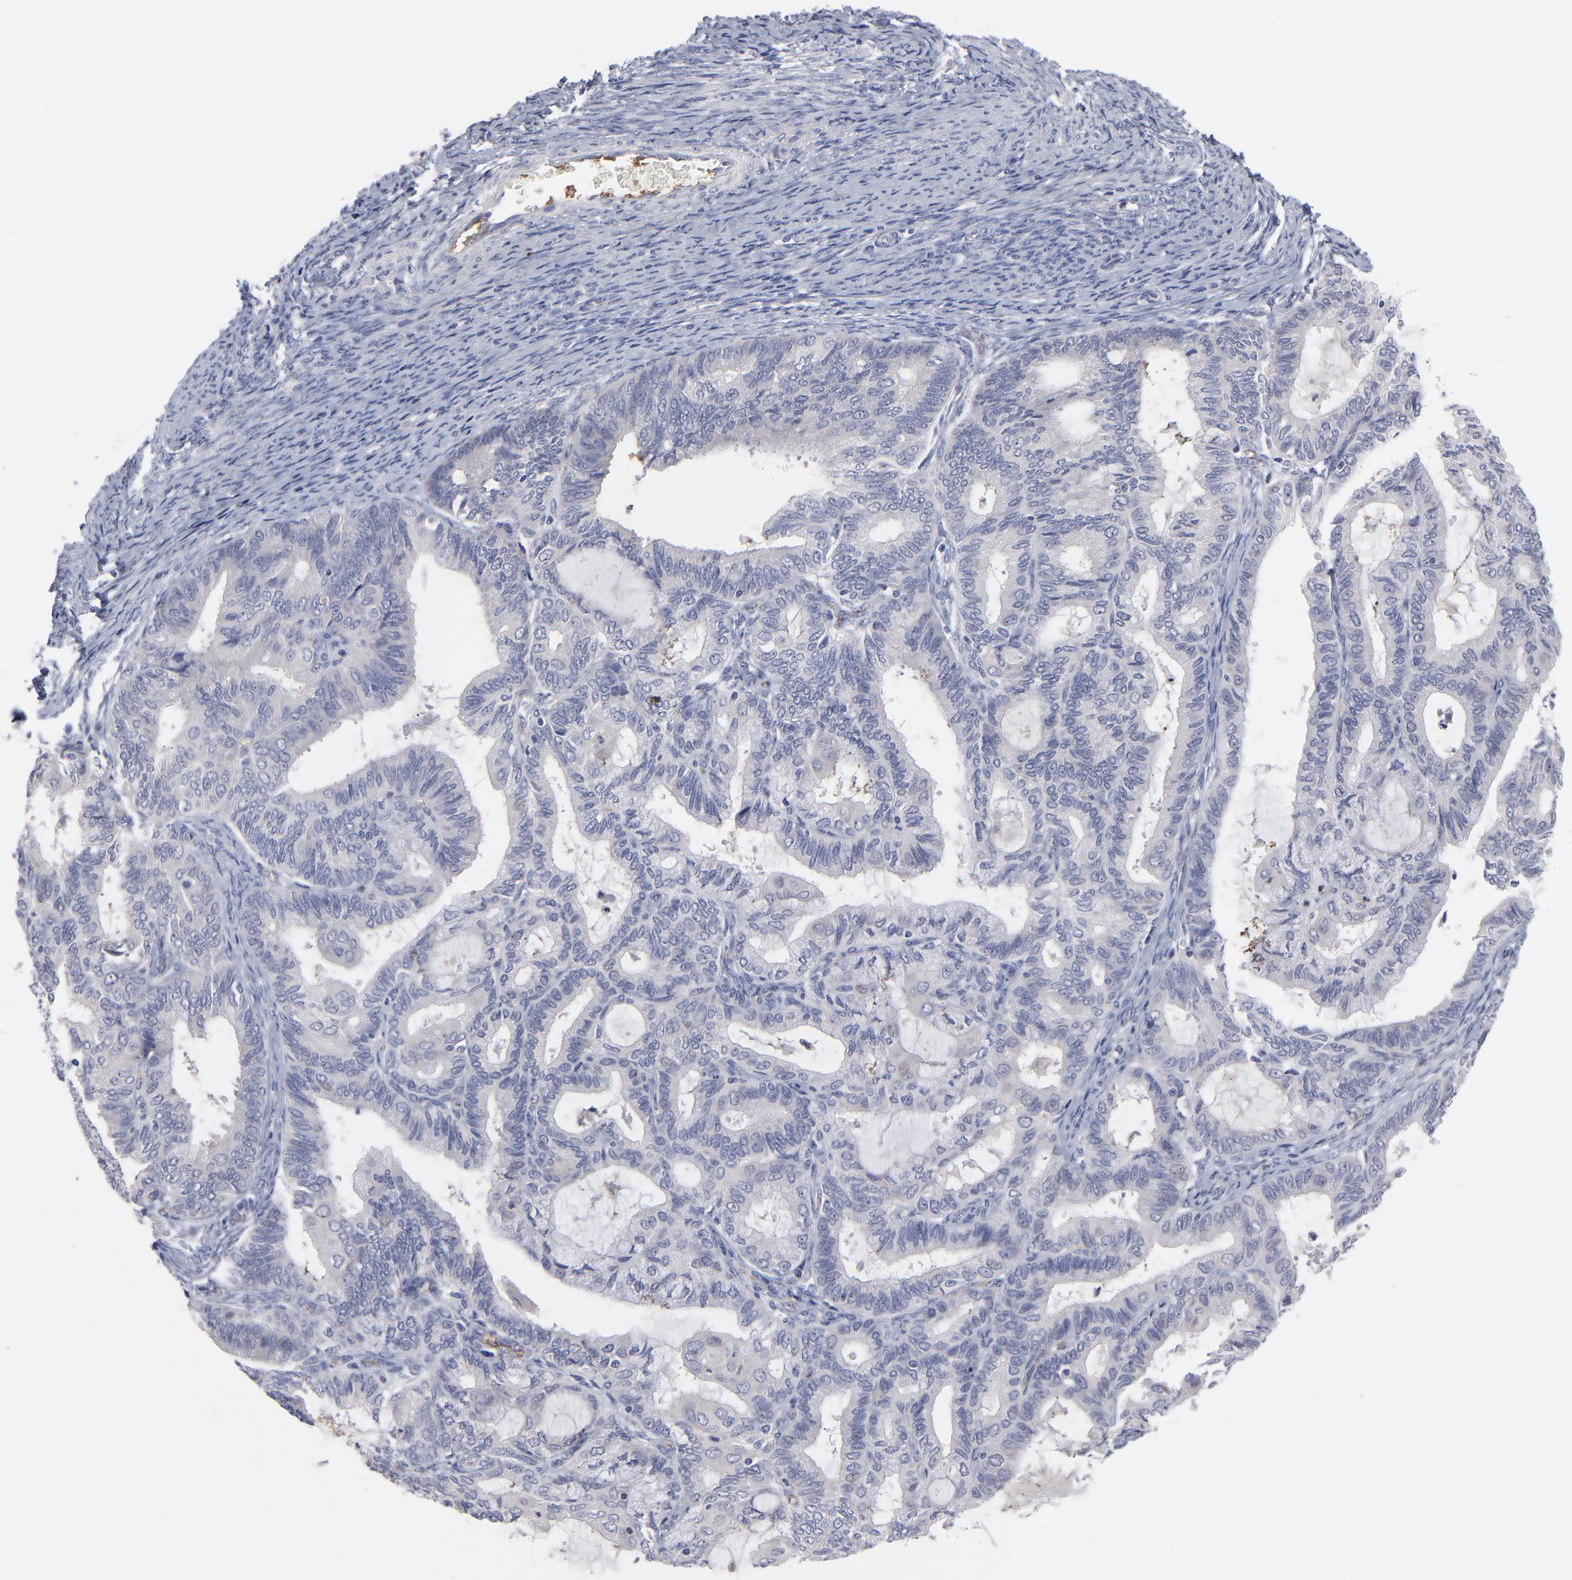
{"staining": {"intensity": "negative", "quantity": "none", "location": "none"}, "tissue": "endometrial cancer", "cell_type": "Tumor cells", "image_type": "cancer", "snomed": [{"axis": "morphology", "description": "Adenocarcinoma, NOS"}, {"axis": "topography", "description": "Endometrium"}], "caption": "There is no significant positivity in tumor cells of endometrial cancer. Brightfield microscopy of immunohistochemistry stained with DAB (3,3'-diaminobenzidine) (brown) and hematoxylin (blue), captured at high magnification.", "gene": "CCR3", "patient": {"sex": "female", "age": 63}}